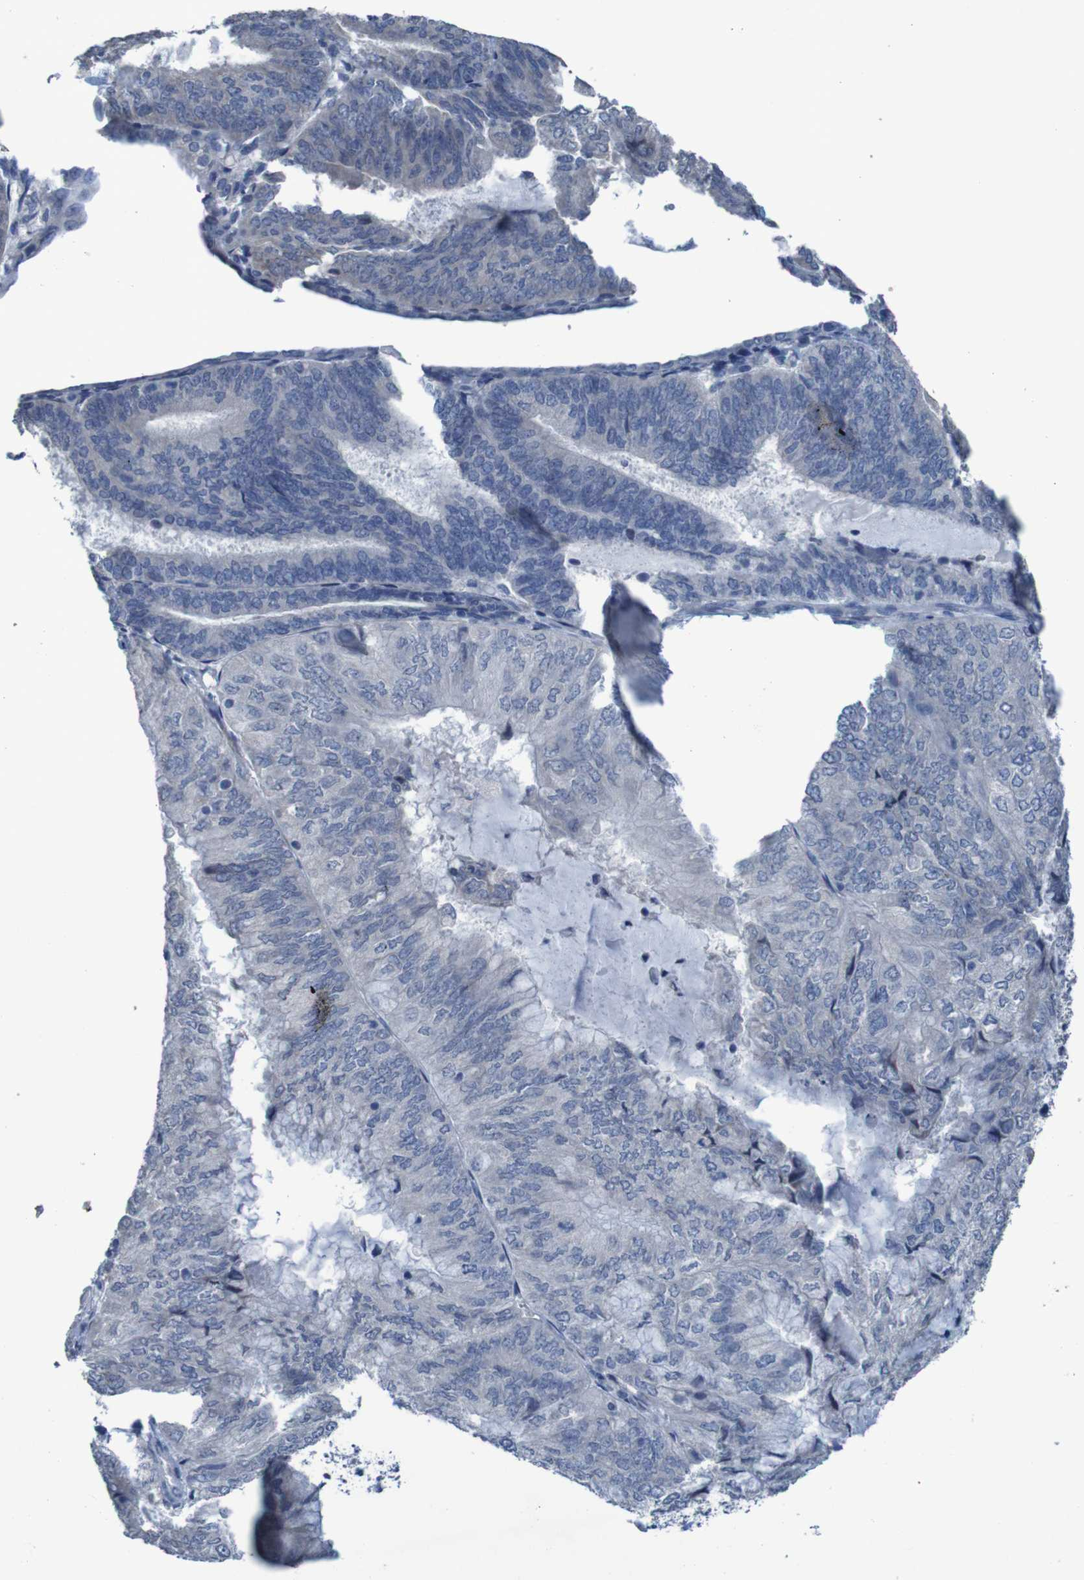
{"staining": {"intensity": "negative", "quantity": "none", "location": "none"}, "tissue": "endometrial cancer", "cell_type": "Tumor cells", "image_type": "cancer", "snomed": [{"axis": "morphology", "description": "Adenocarcinoma, NOS"}, {"axis": "topography", "description": "Endometrium"}], "caption": "IHC photomicrograph of human endometrial cancer (adenocarcinoma) stained for a protein (brown), which displays no staining in tumor cells.", "gene": "CLDN18", "patient": {"sex": "female", "age": 81}}